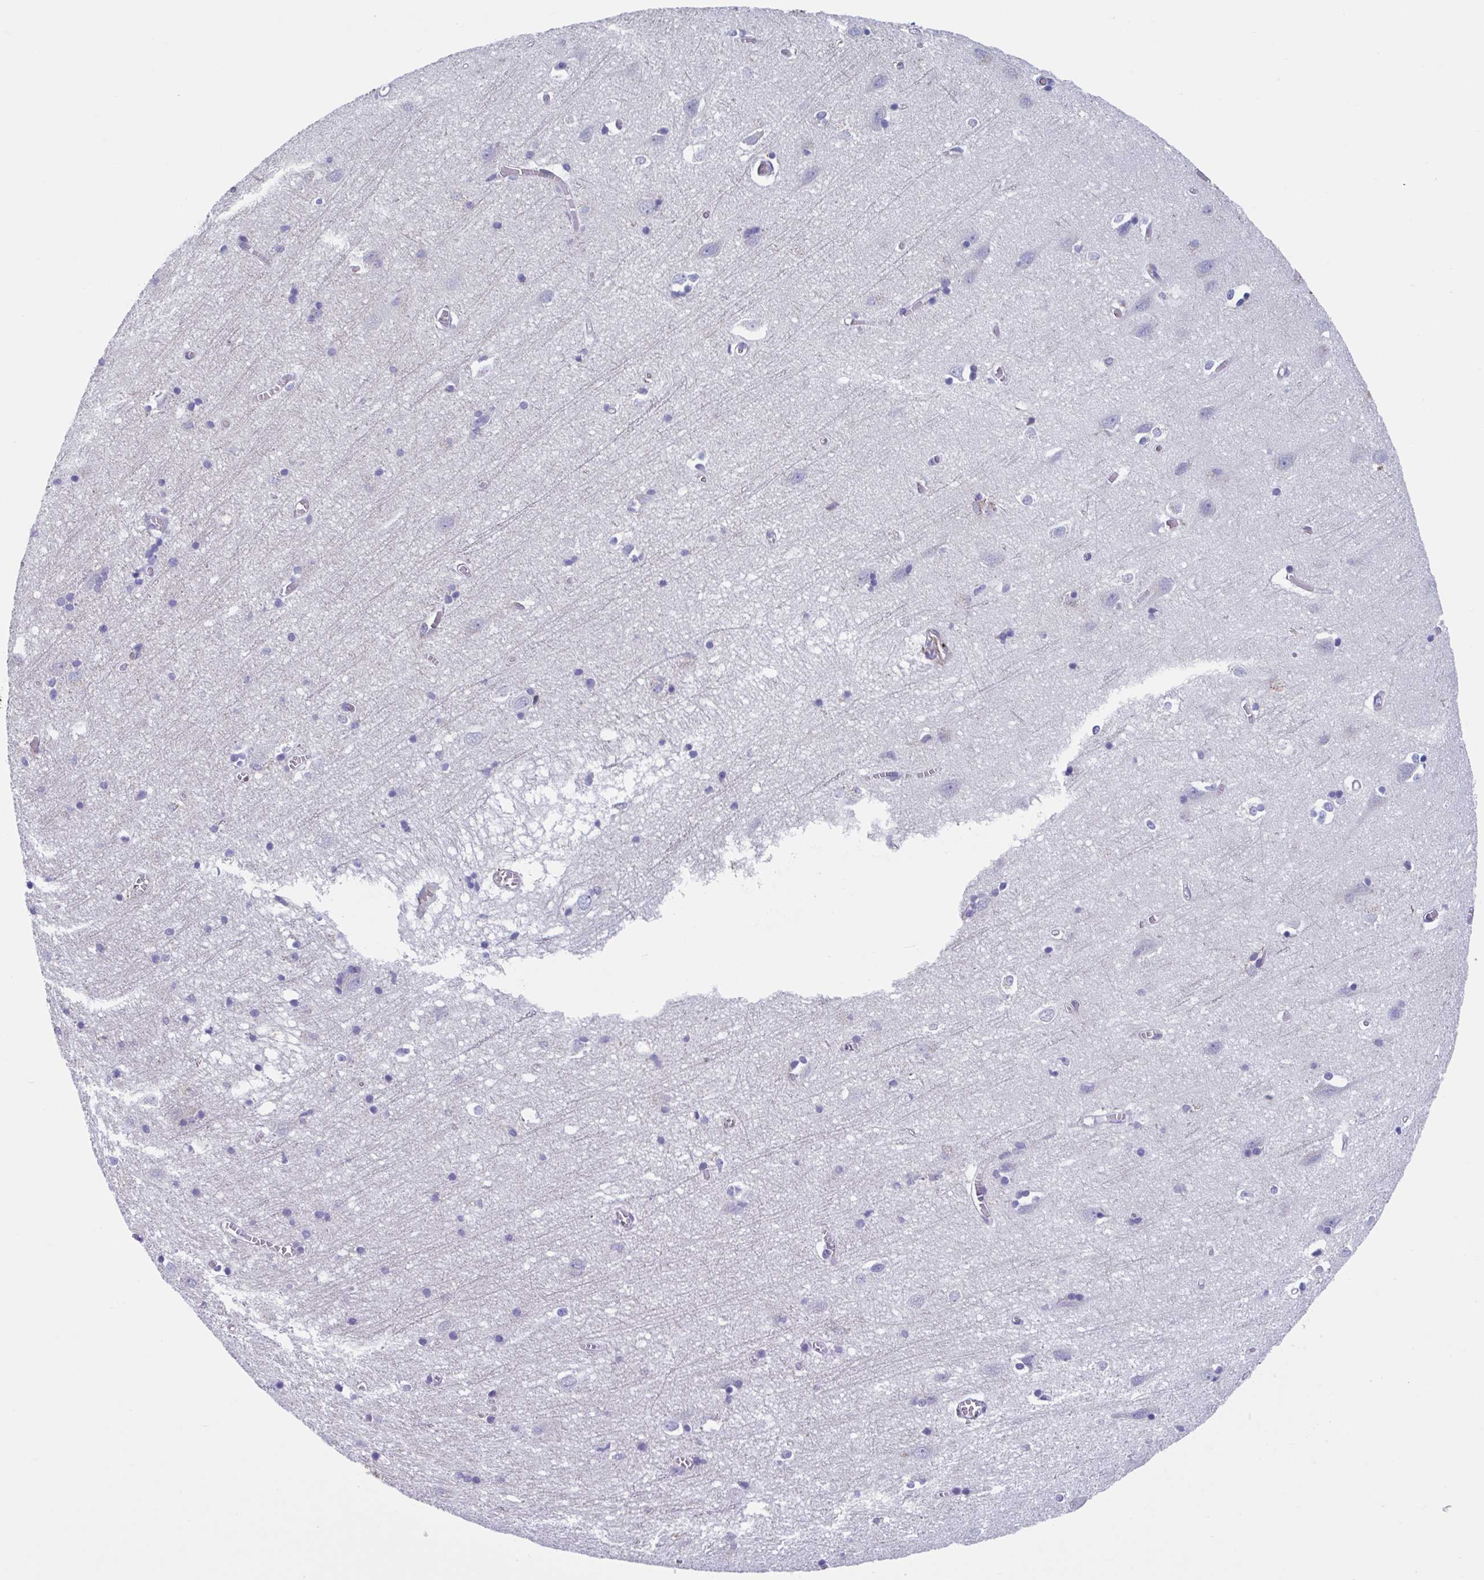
{"staining": {"intensity": "negative", "quantity": "none", "location": "none"}, "tissue": "cerebral cortex", "cell_type": "Endothelial cells", "image_type": "normal", "snomed": [{"axis": "morphology", "description": "Normal tissue, NOS"}, {"axis": "topography", "description": "Cerebral cortex"}], "caption": "High power microscopy image of an immunohistochemistry (IHC) histopathology image of benign cerebral cortex, revealing no significant staining in endothelial cells. (Brightfield microscopy of DAB immunohistochemistry at high magnification).", "gene": "LPIN3", "patient": {"sex": "male", "age": 70}}